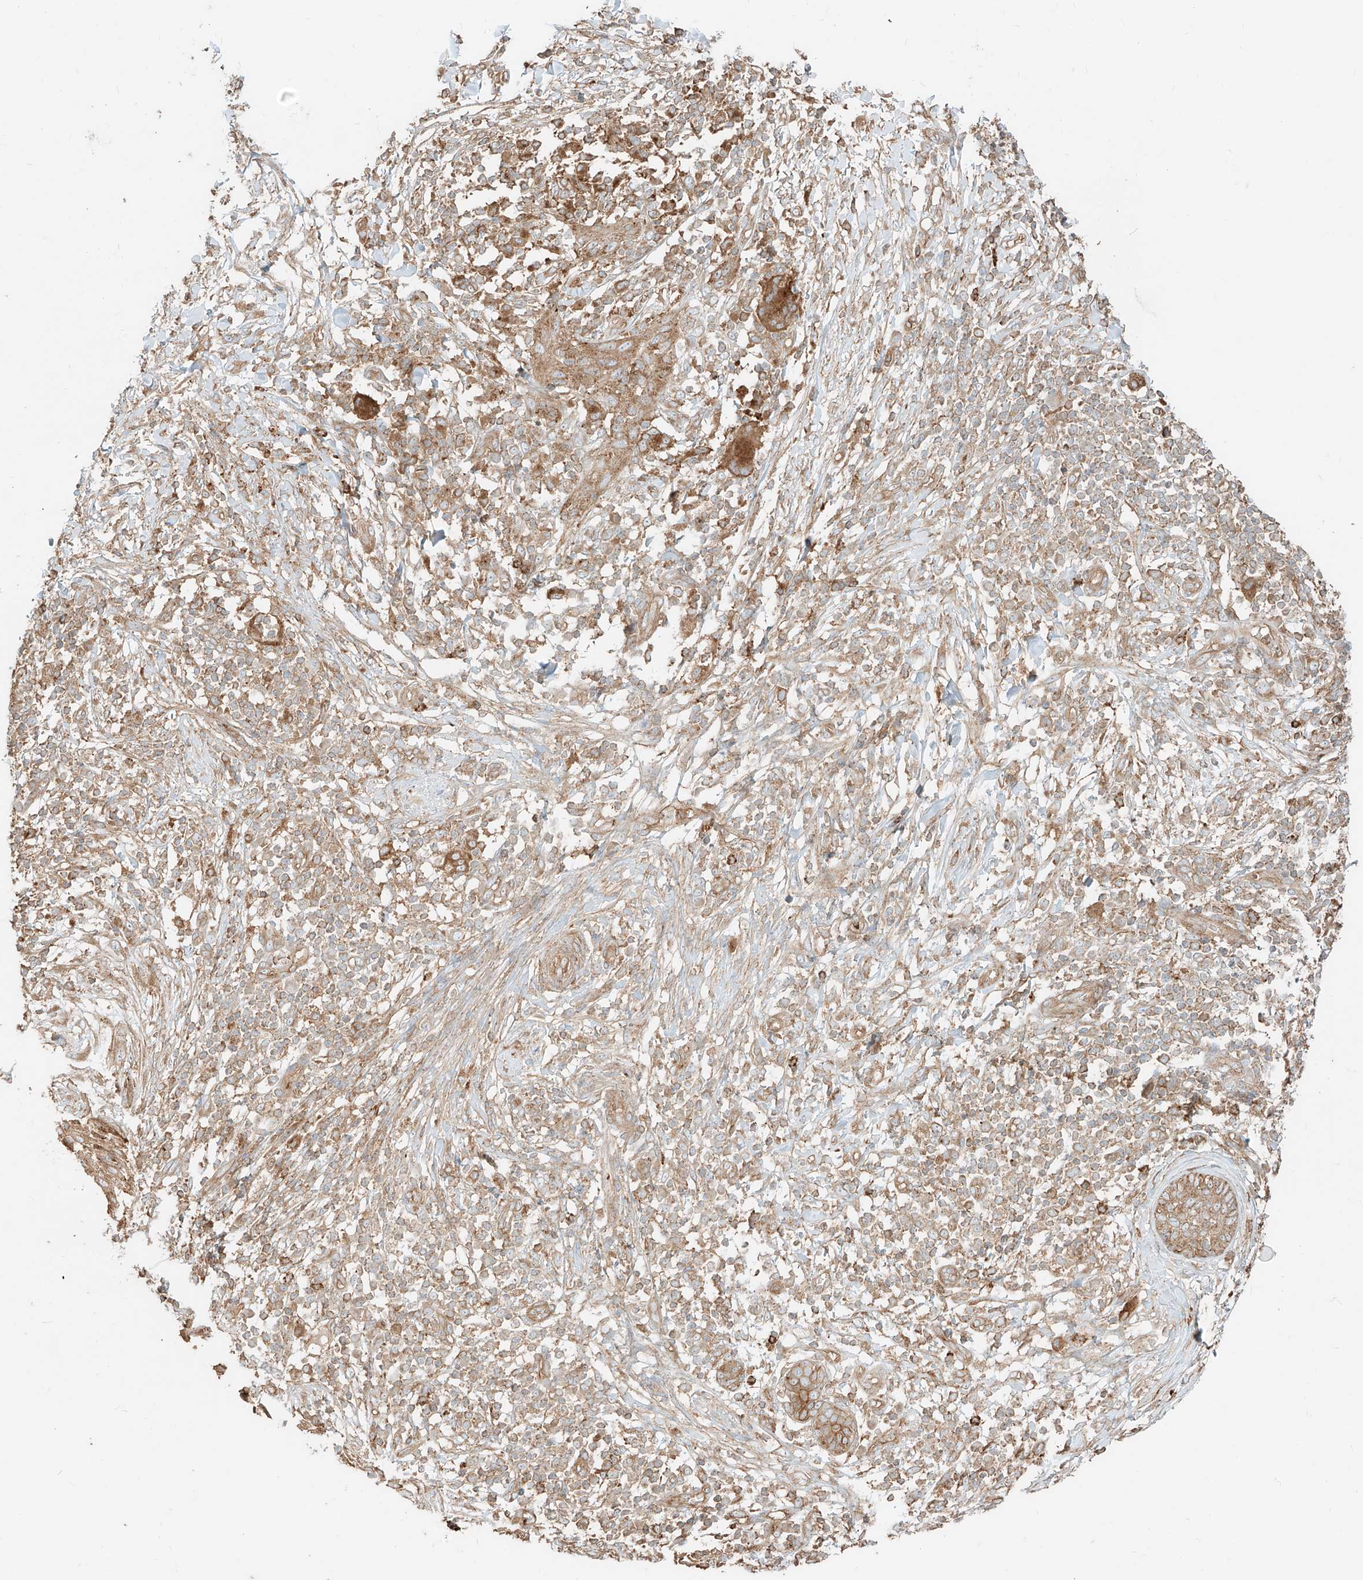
{"staining": {"intensity": "moderate", "quantity": ">75%", "location": "cytoplasmic/membranous"}, "tissue": "skin cancer", "cell_type": "Tumor cells", "image_type": "cancer", "snomed": [{"axis": "morphology", "description": "Squamous cell carcinoma, NOS"}, {"axis": "topography", "description": "Skin"}], "caption": "Squamous cell carcinoma (skin) stained with a protein marker exhibits moderate staining in tumor cells.", "gene": "CCDC115", "patient": {"sex": "female", "age": 88}}